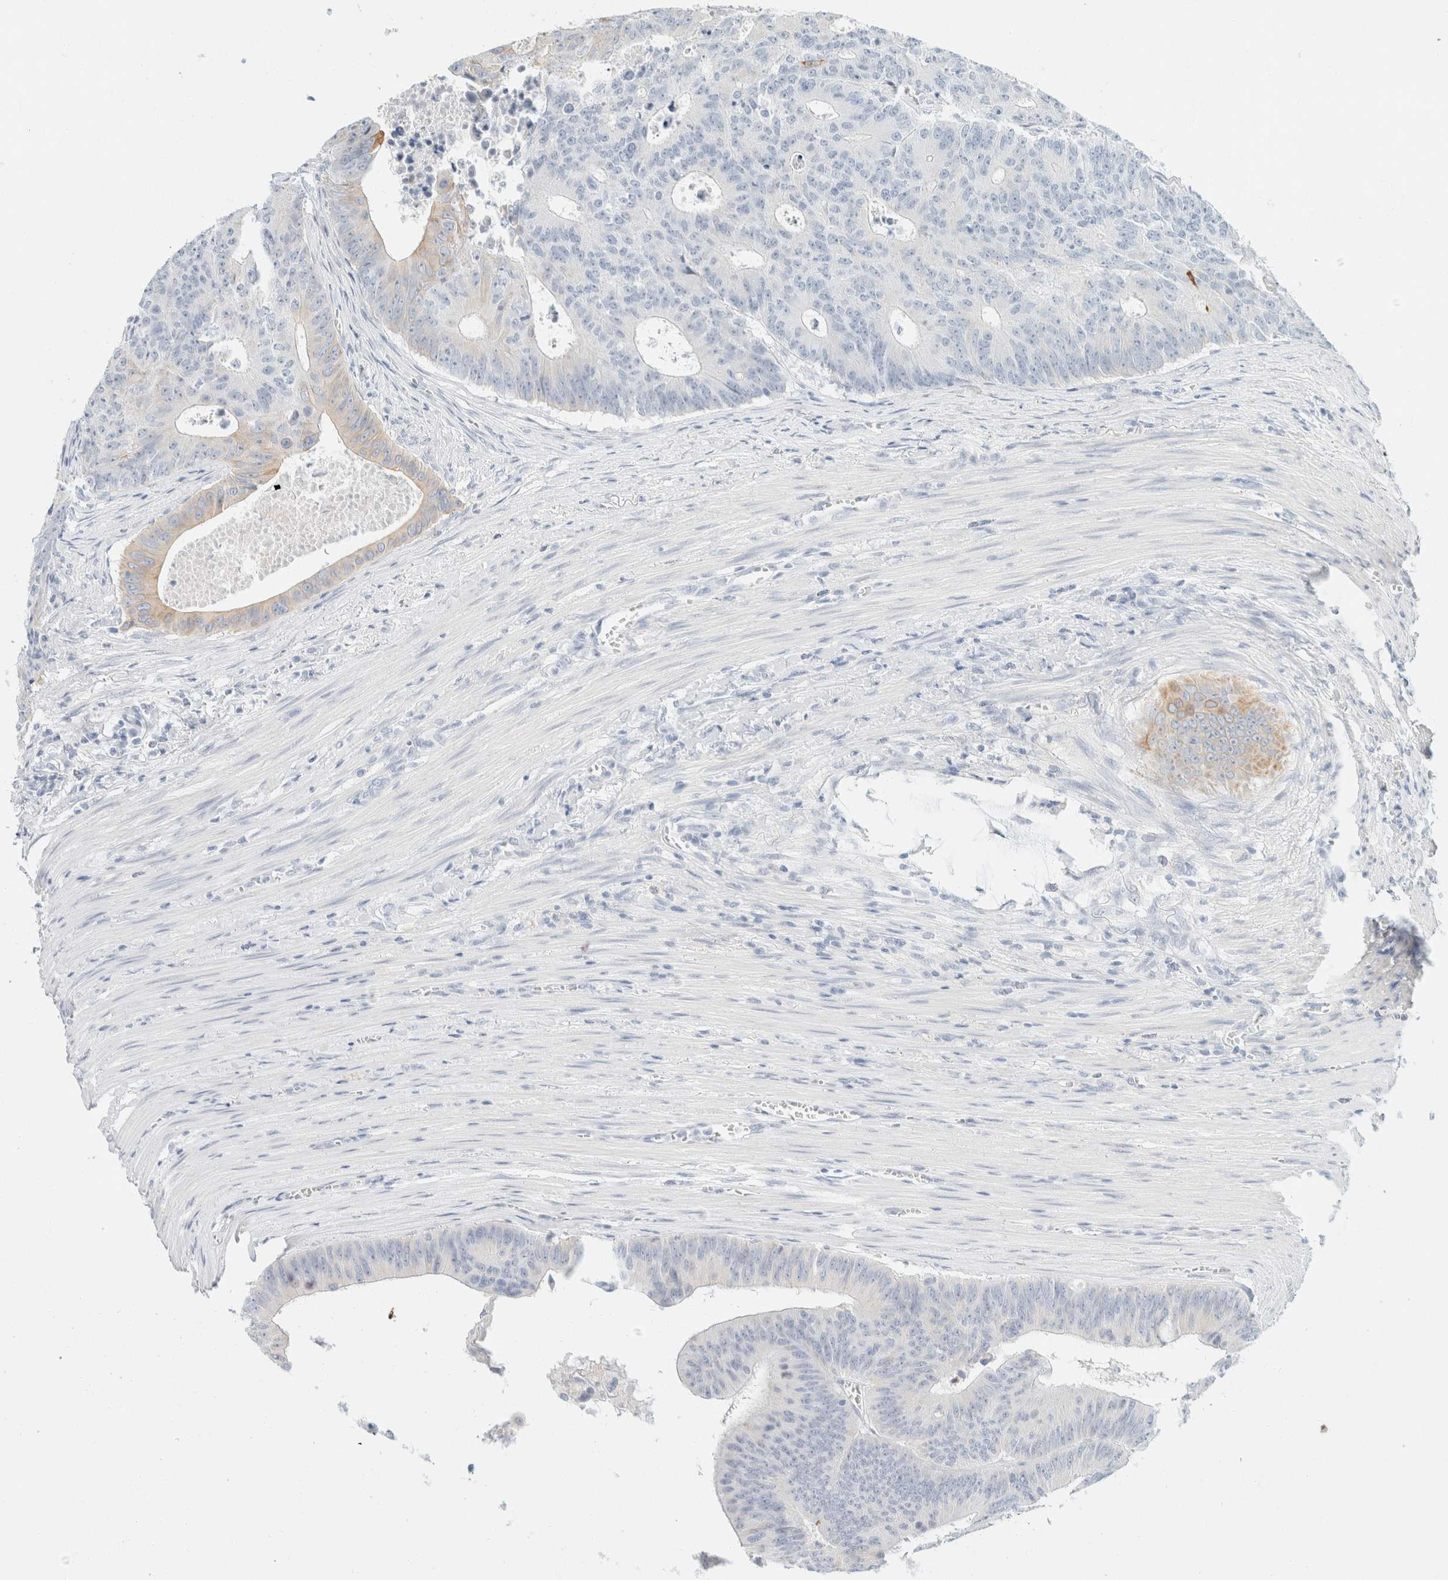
{"staining": {"intensity": "weak", "quantity": "<25%", "location": "cytoplasmic/membranous"}, "tissue": "colorectal cancer", "cell_type": "Tumor cells", "image_type": "cancer", "snomed": [{"axis": "morphology", "description": "Adenocarcinoma, NOS"}, {"axis": "topography", "description": "Colon"}], "caption": "DAB immunohistochemical staining of colorectal cancer displays no significant staining in tumor cells. Brightfield microscopy of immunohistochemistry stained with DAB (3,3'-diaminobenzidine) (brown) and hematoxylin (blue), captured at high magnification.", "gene": "KRT20", "patient": {"sex": "male", "age": 87}}